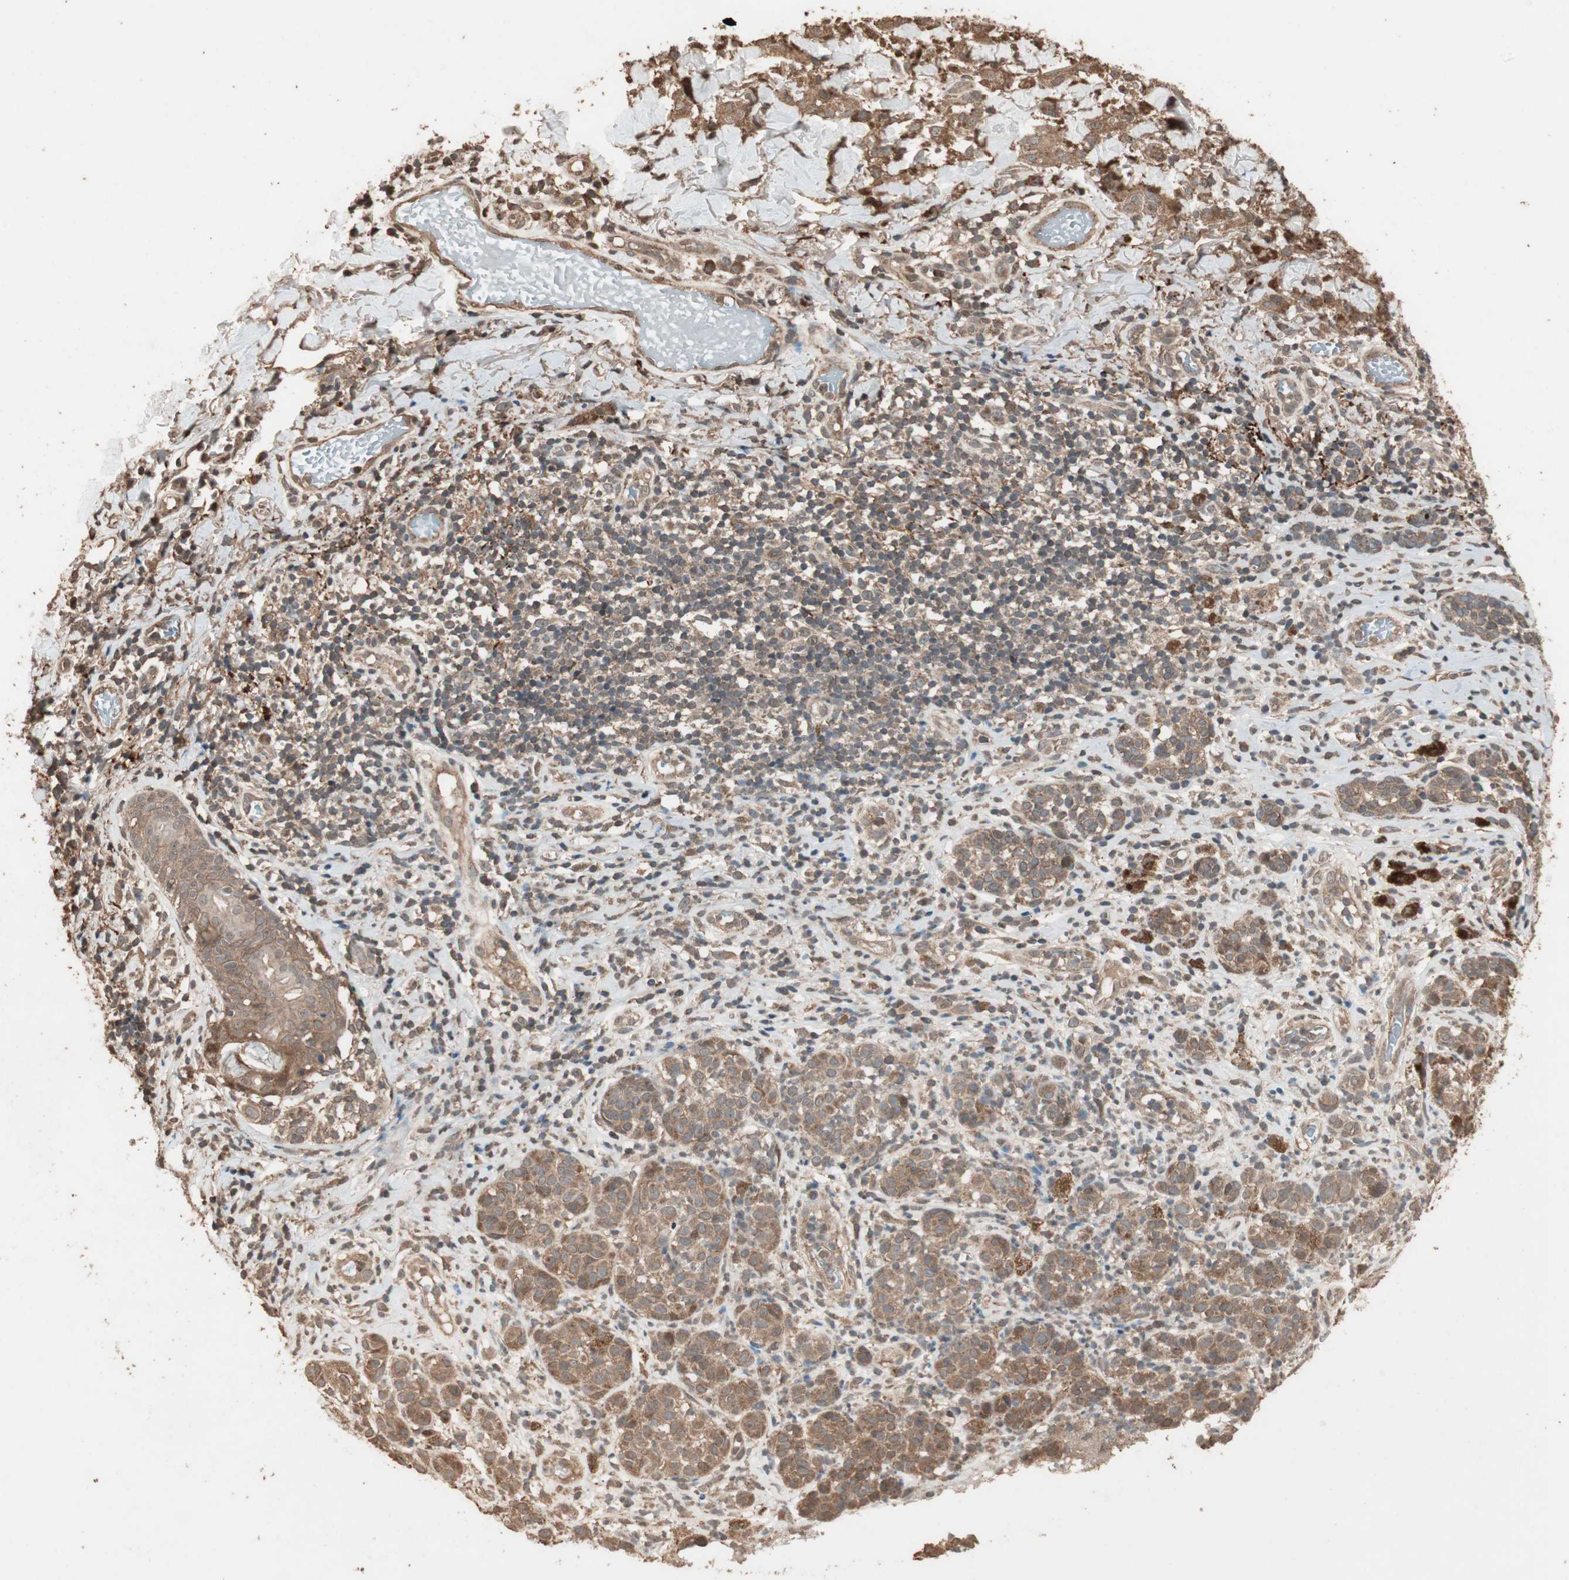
{"staining": {"intensity": "moderate", "quantity": ">75%", "location": "cytoplasmic/membranous"}, "tissue": "melanoma", "cell_type": "Tumor cells", "image_type": "cancer", "snomed": [{"axis": "morphology", "description": "Malignant melanoma, NOS"}, {"axis": "topography", "description": "Skin"}], "caption": "Human melanoma stained for a protein (brown) shows moderate cytoplasmic/membranous positive positivity in about >75% of tumor cells.", "gene": "USP20", "patient": {"sex": "male", "age": 64}}